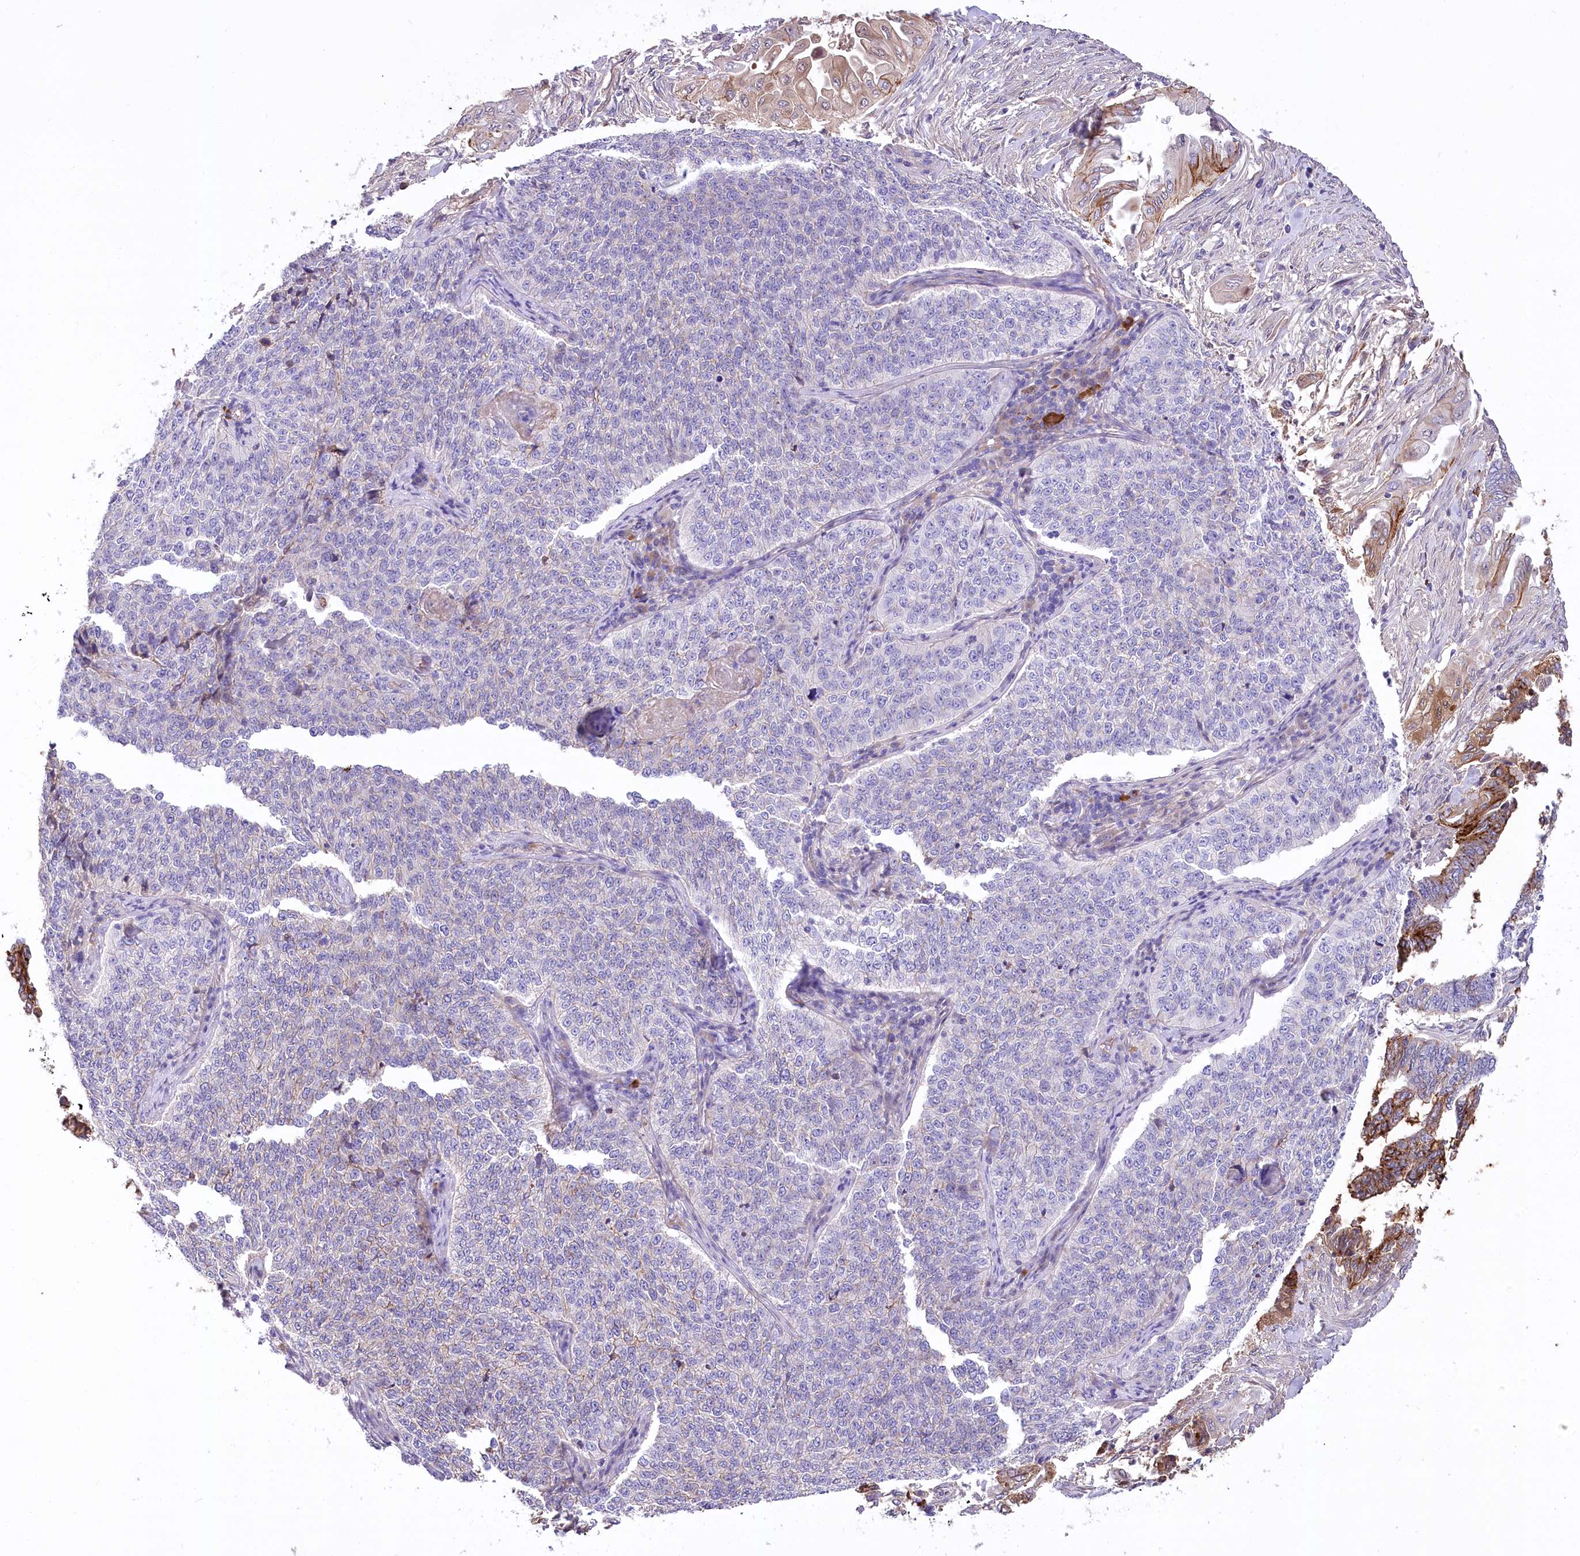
{"staining": {"intensity": "negative", "quantity": "none", "location": "none"}, "tissue": "cervical cancer", "cell_type": "Tumor cells", "image_type": "cancer", "snomed": [{"axis": "morphology", "description": "Squamous cell carcinoma, NOS"}, {"axis": "topography", "description": "Cervix"}], "caption": "Immunohistochemistry of cervical squamous cell carcinoma shows no staining in tumor cells.", "gene": "CEP164", "patient": {"sex": "female", "age": 35}}